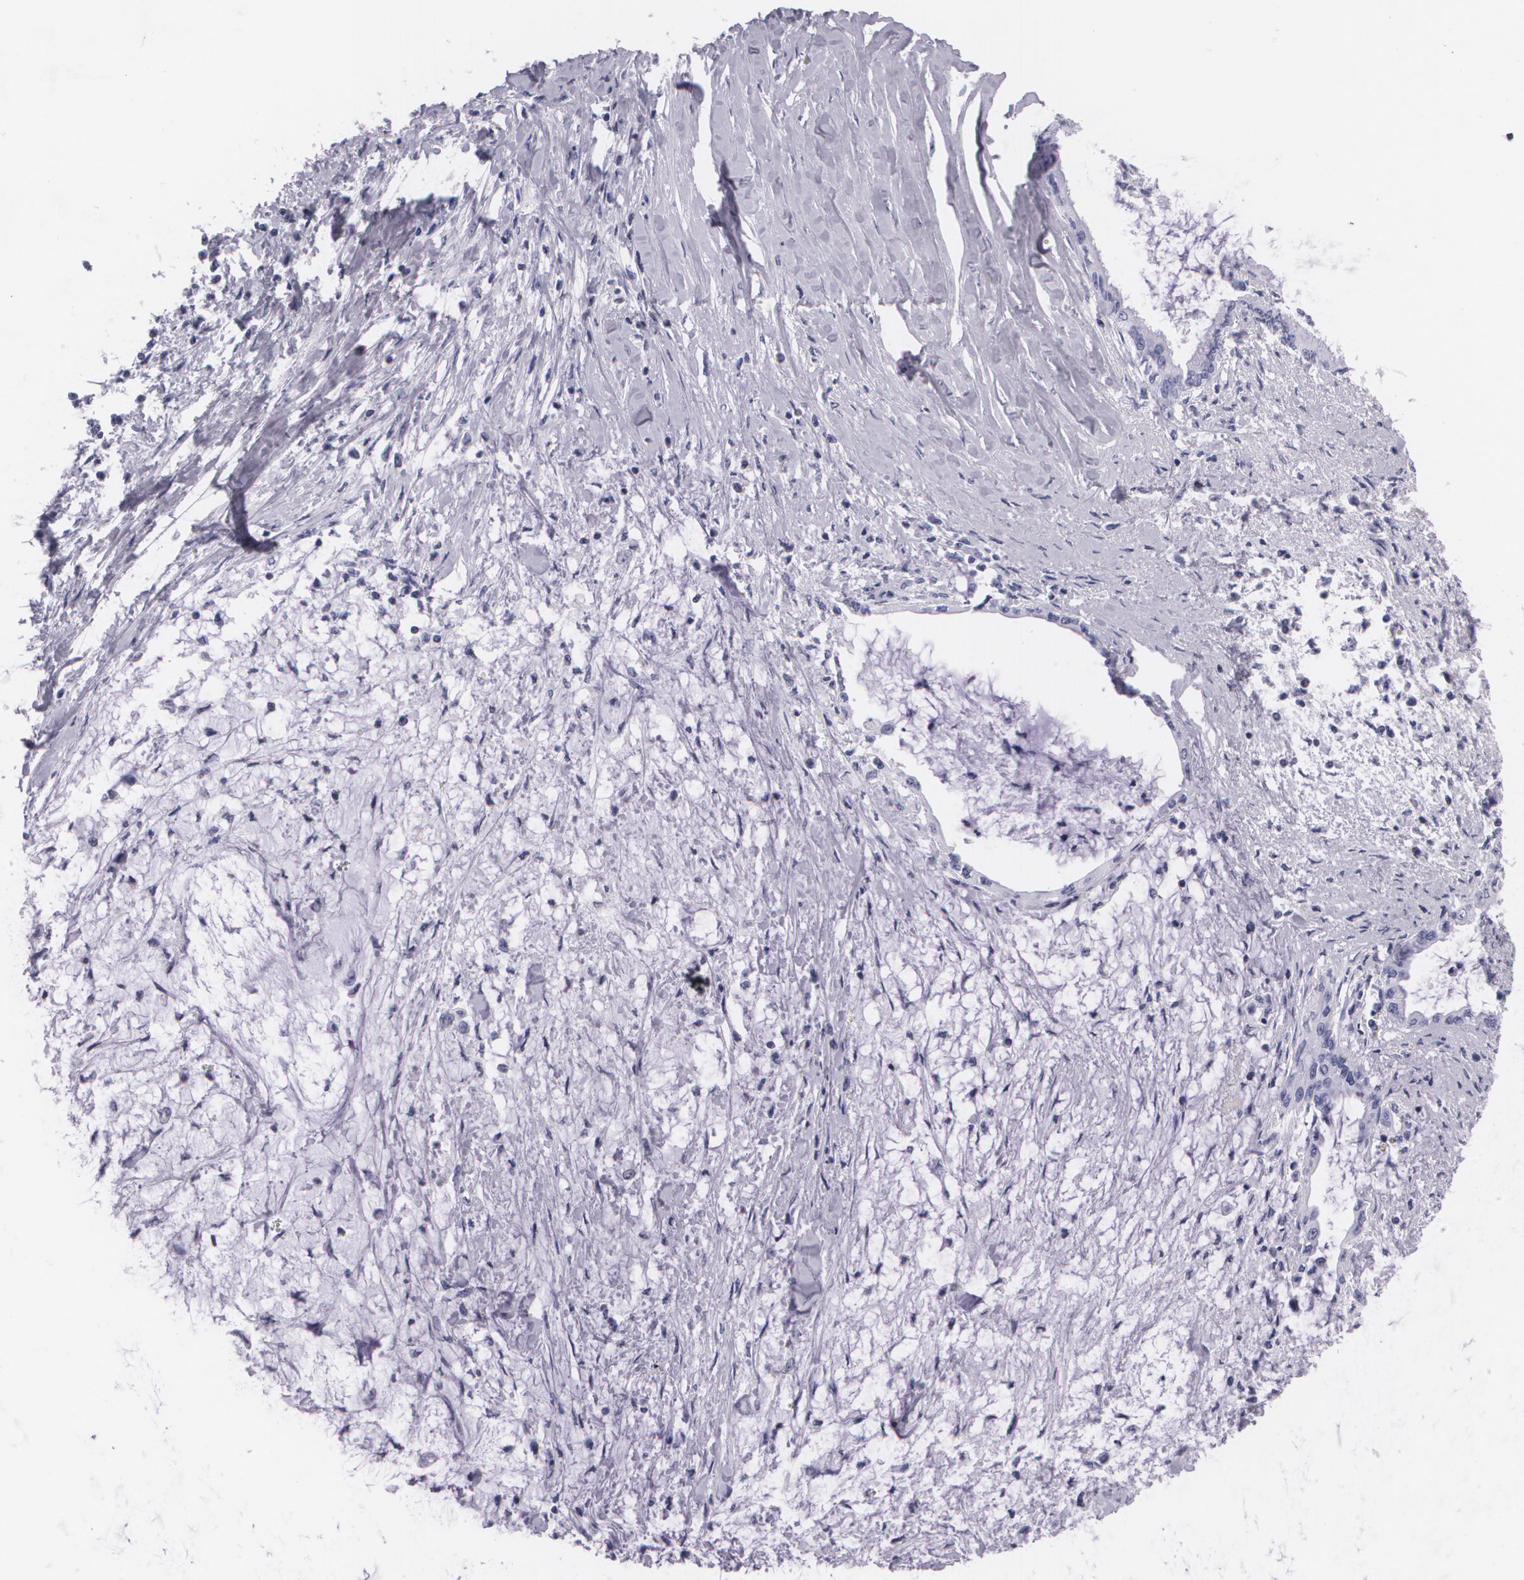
{"staining": {"intensity": "negative", "quantity": "none", "location": "none"}, "tissue": "pancreatic cancer", "cell_type": "Tumor cells", "image_type": "cancer", "snomed": [{"axis": "morphology", "description": "Adenocarcinoma, NOS"}, {"axis": "topography", "description": "Pancreas"}], "caption": "There is no significant expression in tumor cells of pancreatic cancer (adenocarcinoma).", "gene": "DLG4", "patient": {"sex": "female", "age": 64}}